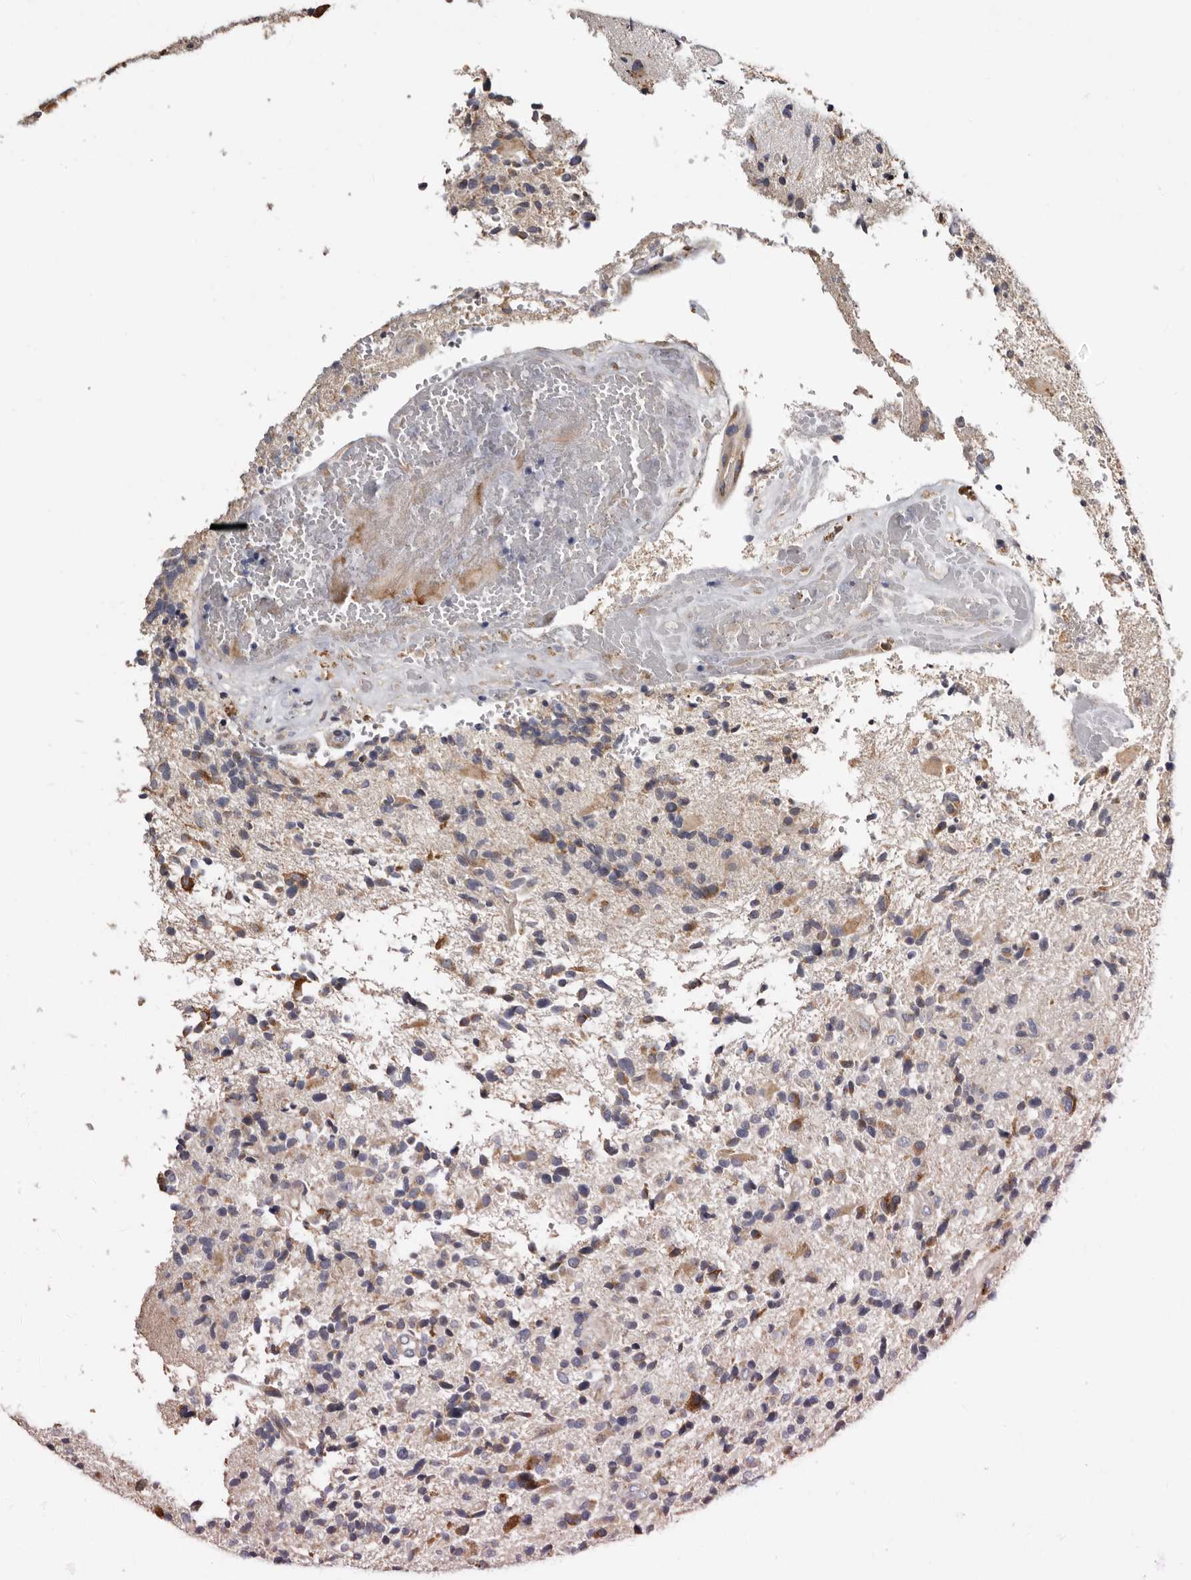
{"staining": {"intensity": "weak", "quantity": "<25%", "location": "cytoplasmic/membranous"}, "tissue": "glioma", "cell_type": "Tumor cells", "image_type": "cancer", "snomed": [{"axis": "morphology", "description": "Glioma, malignant, High grade"}, {"axis": "topography", "description": "Brain"}], "caption": "Image shows no significant protein staining in tumor cells of malignant high-grade glioma.", "gene": "ASIC5", "patient": {"sex": "male", "age": 72}}